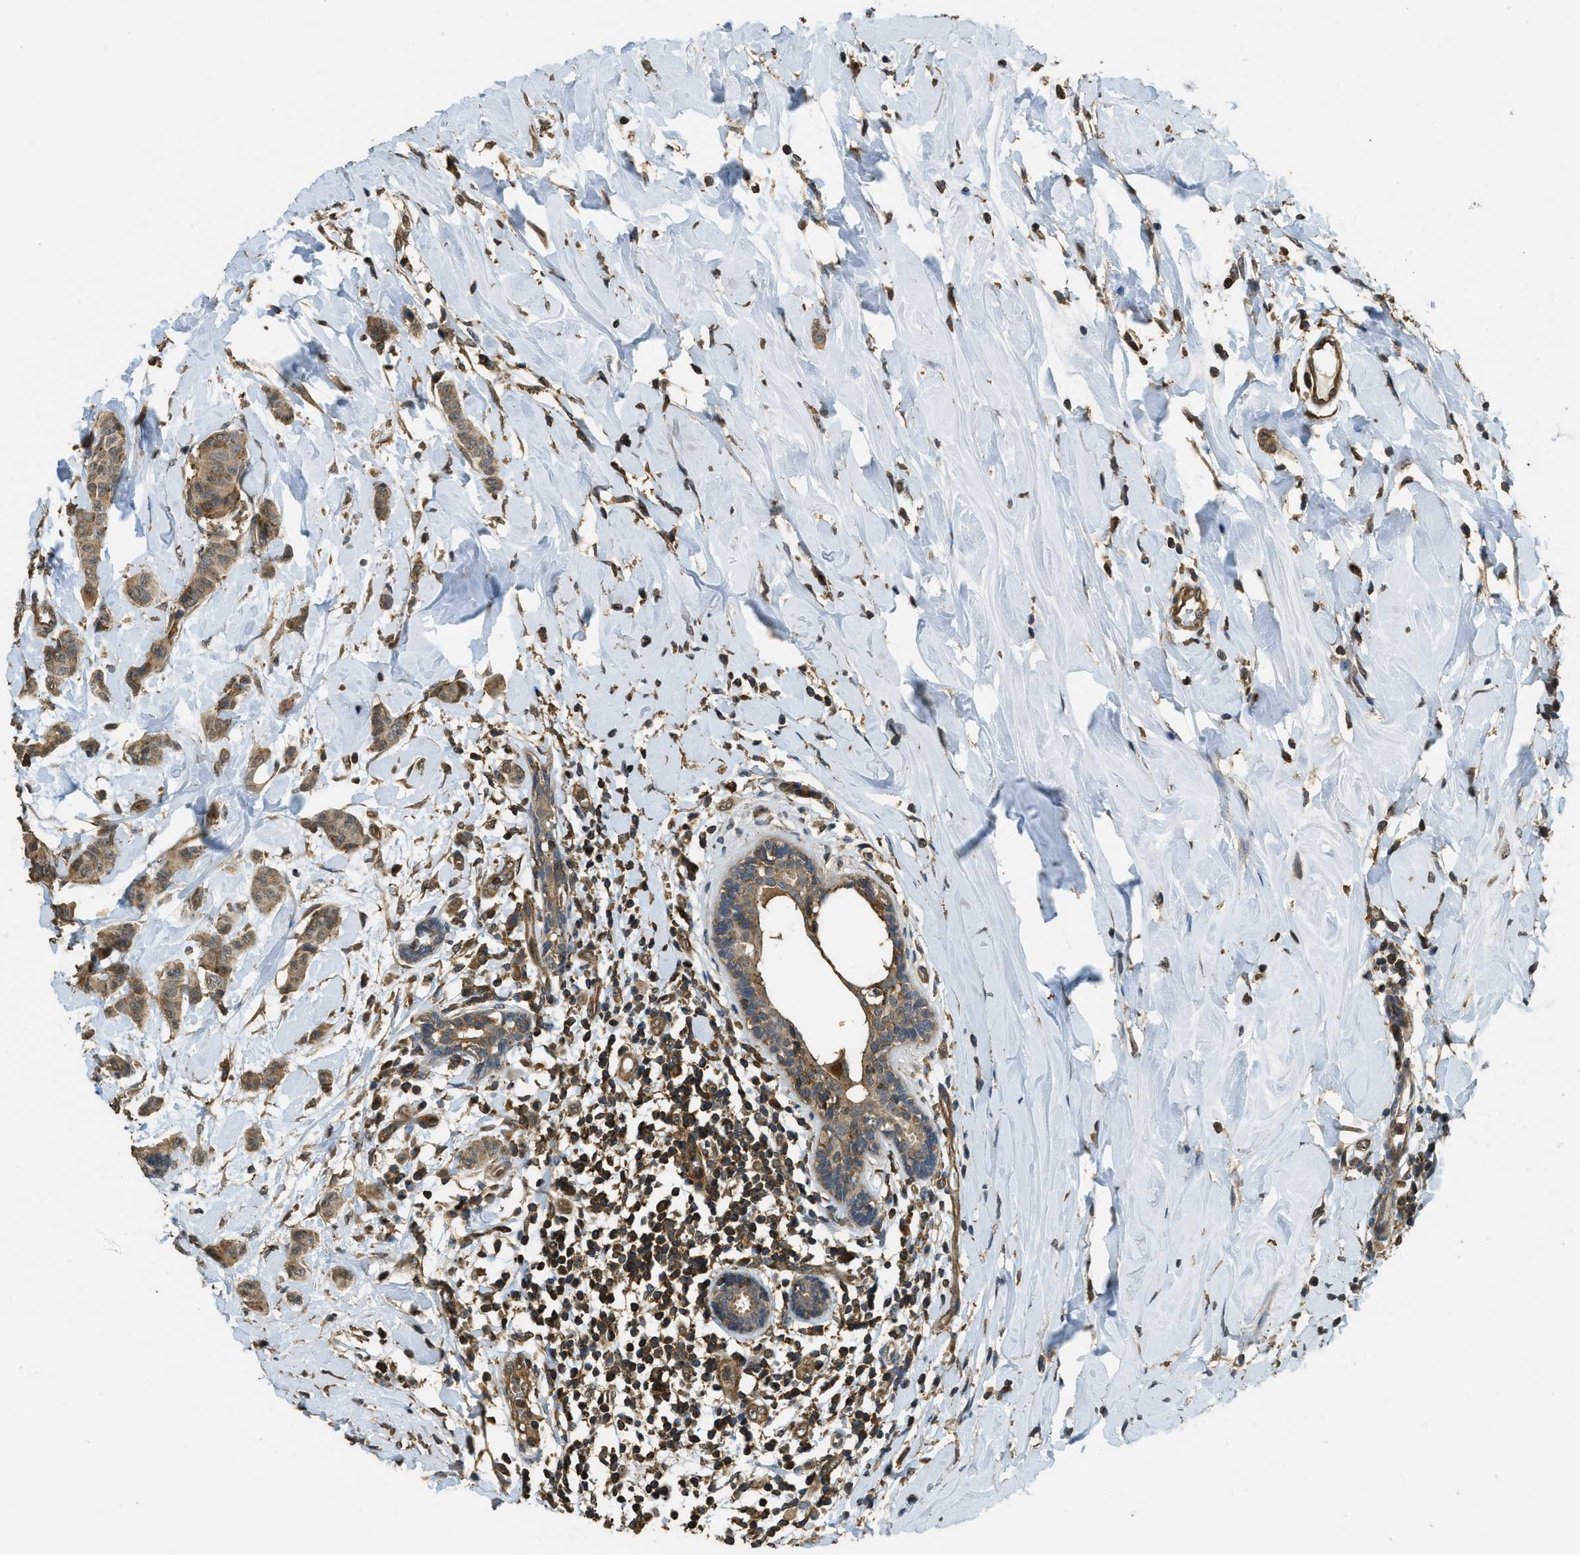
{"staining": {"intensity": "moderate", "quantity": ">75%", "location": "cytoplasmic/membranous"}, "tissue": "breast cancer", "cell_type": "Tumor cells", "image_type": "cancer", "snomed": [{"axis": "morphology", "description": "Normal tissue, NOS"}, {"axis": "morphology", "description": "Duct carcinoma"}, {"axis": "topography", "description": "Breast"}], "caption": "Human breast cancer stained with a protein marker shows moderate staining in tumor cells.", "gene": "PPP6R3", "patient": {"sex": "female", "age": 40}}